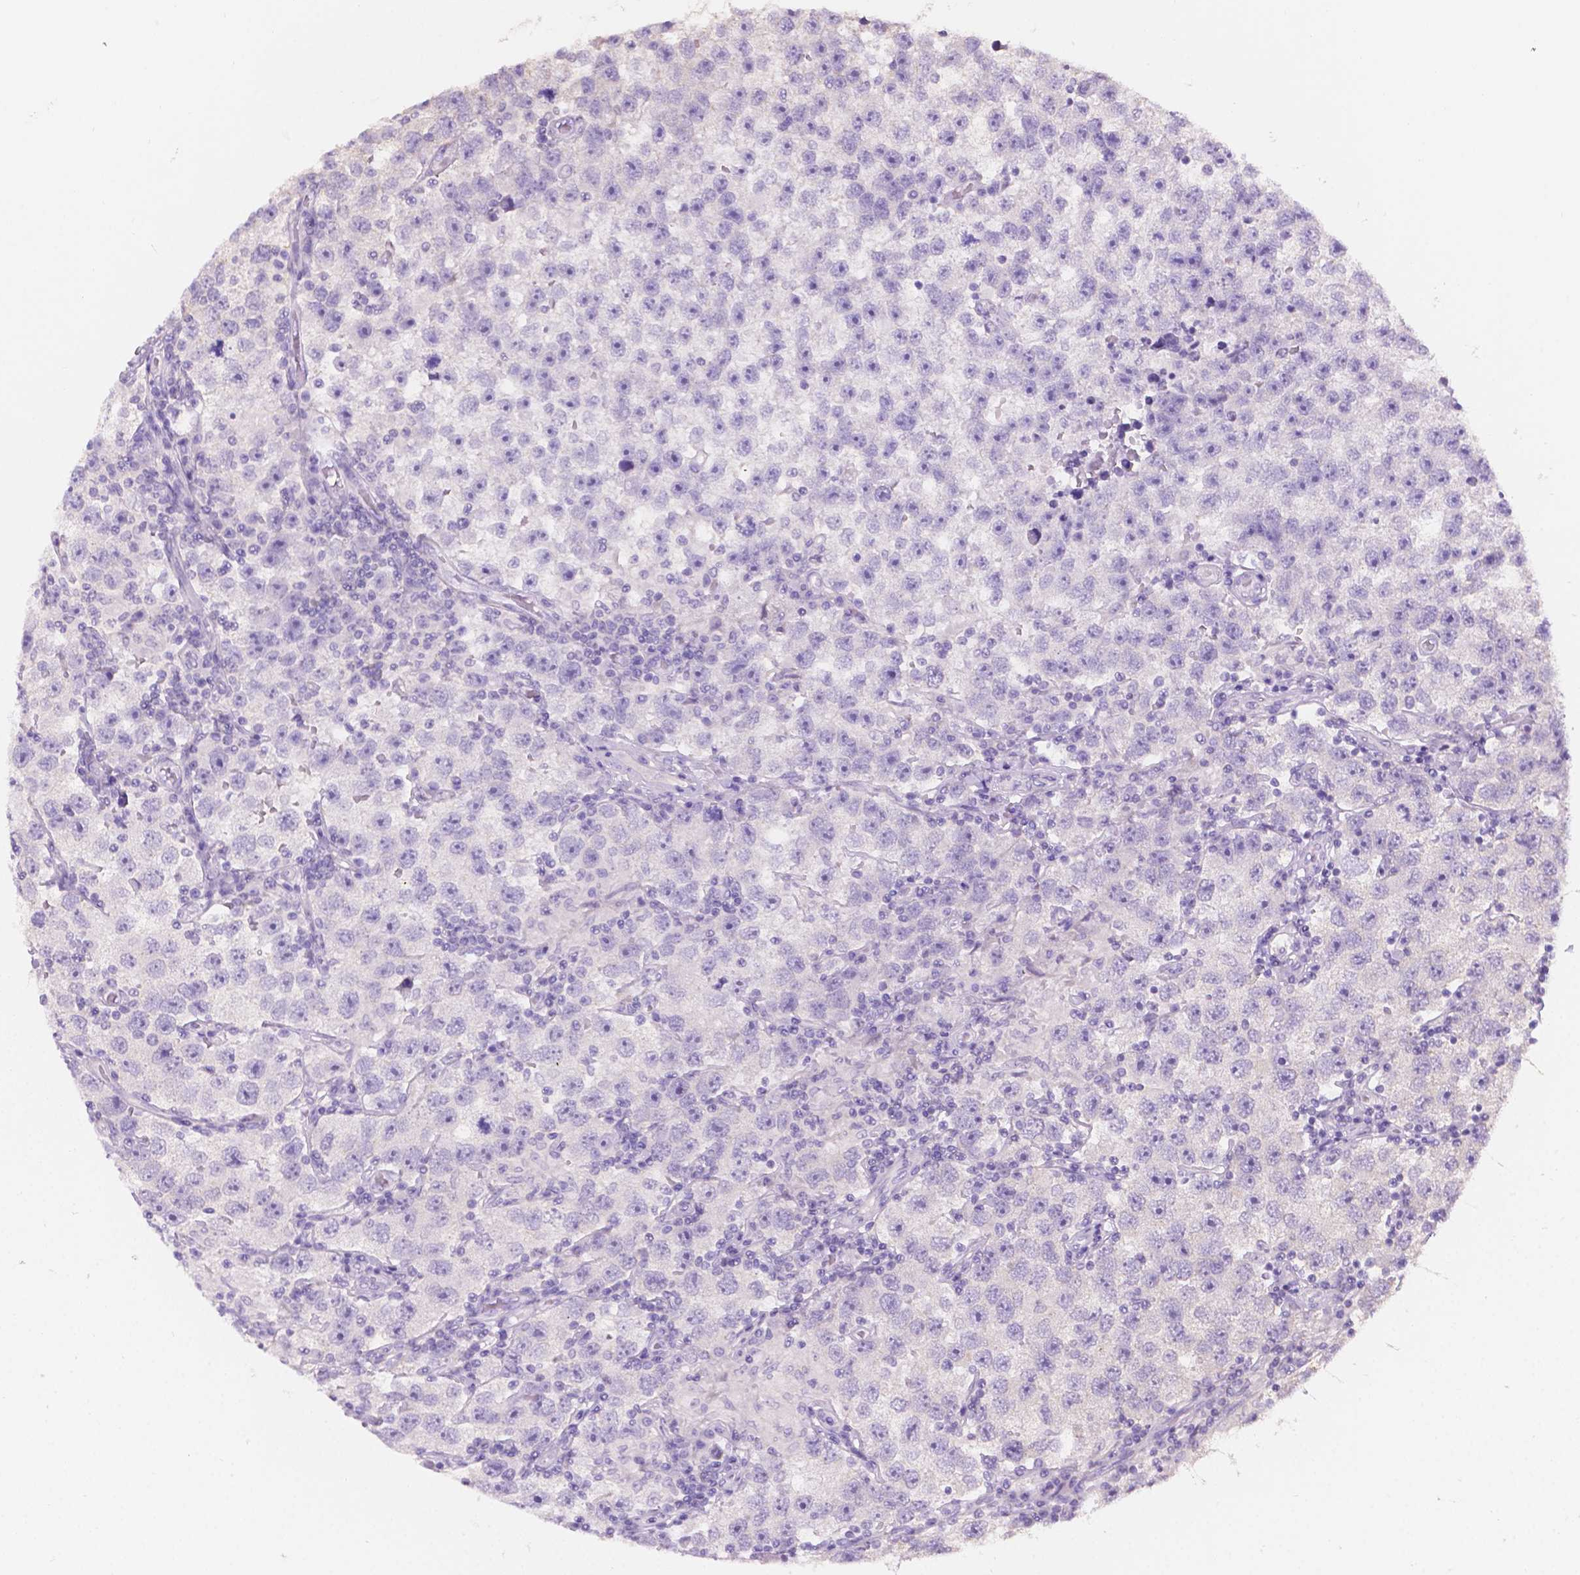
{"staining": {"intensity": "negative", "quantity": "none", "location": "none"}, "tissue": "testis cancer", "cell_type": "Tumor cells", "image_type": "cancer", "snomed": [{"axis": "morphology", "description": "Seminoma, NOS"}, {"axis": "topography", "description": "Testis"}], "caption": "Immunohistochemistry (IHC) of testis cancer demonstrates no expression in tumor cells.", "gene": "SBSN", "patient": {"sex": "male", "age": 26}}